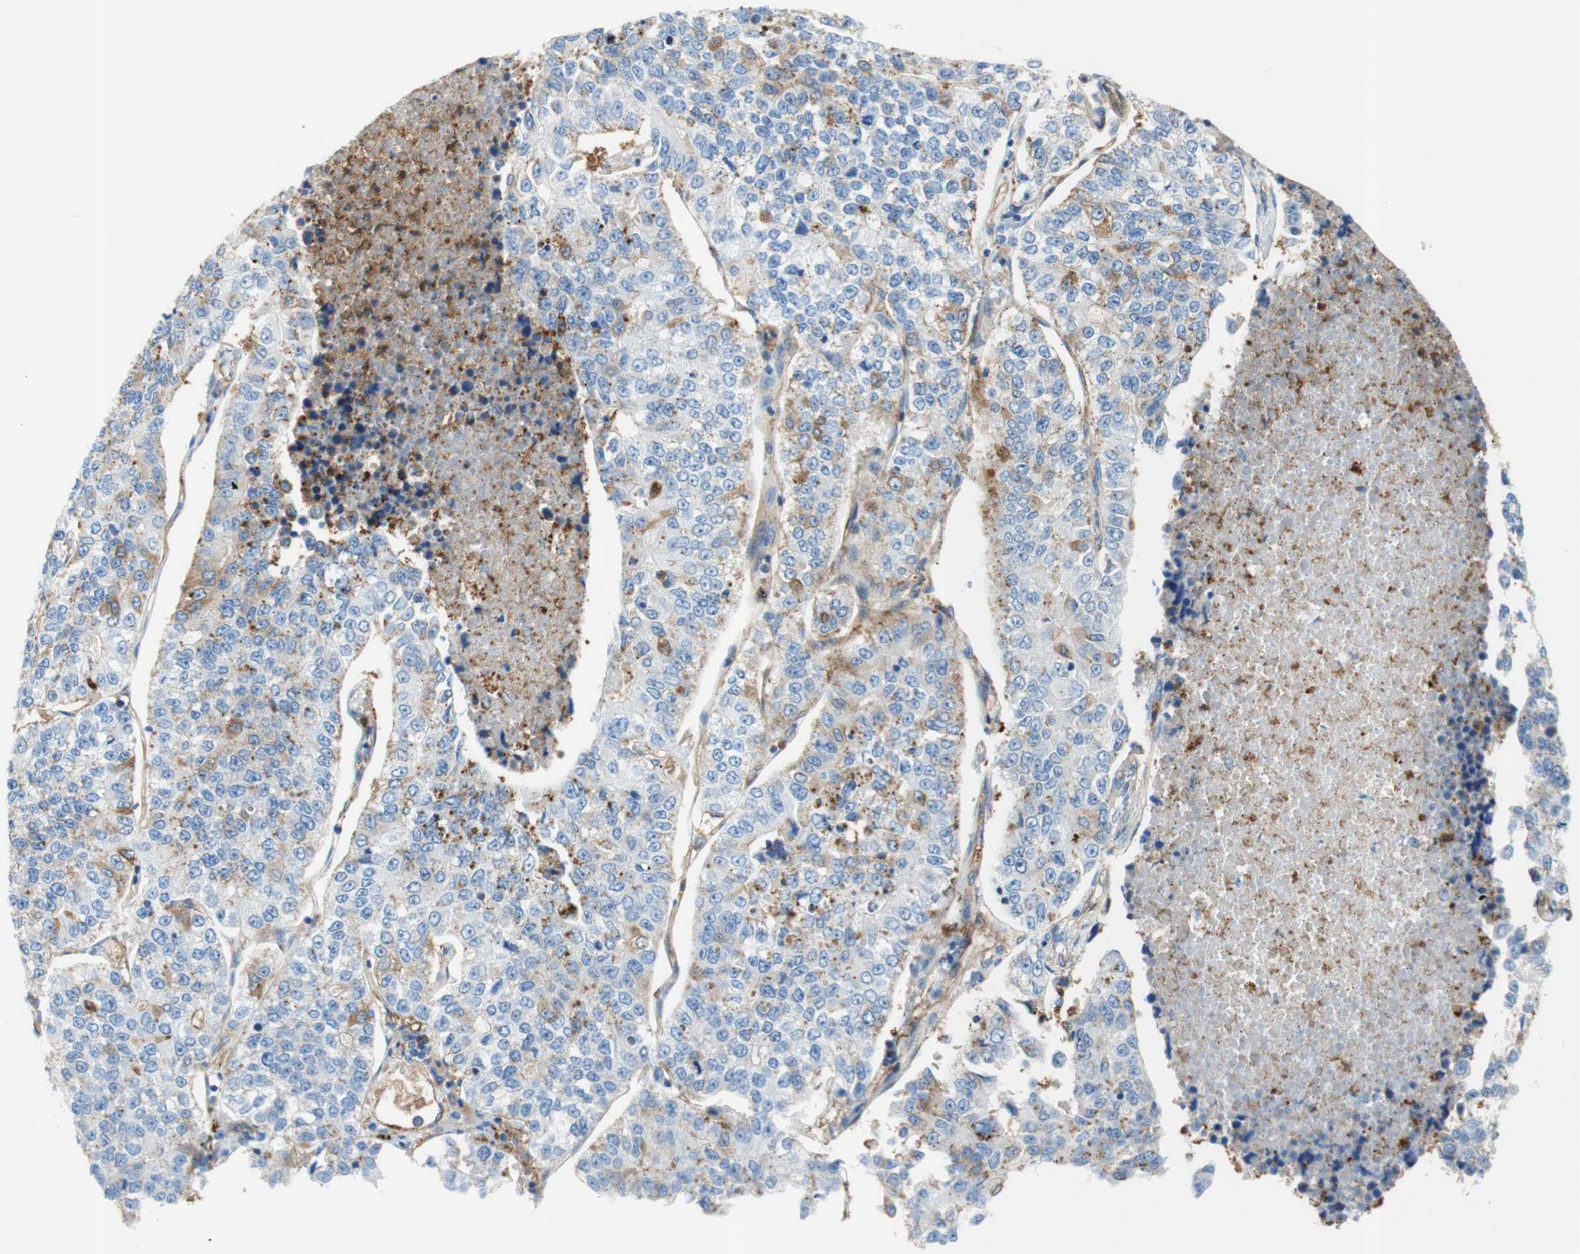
{"staining": {"intensity": "weak", "quantity": "<25%", "location": "cytoplasmic/membranous"}, "tissue": "lung cancer", "cell_type": "Tumor cells", "image_type": "cancer", "snomed": [{"axis": "morphology", "description": "Adenocarcinoma, NOS"}, {"axis": "topography", "description": "Lung"}], "caption": "An immunohistochemistry (IHC) photomicrograph of lung cancer is shown. There is no staining in tumor cells of lung cancer.", "gene": "STOM", "patient": {"sex": "male", "age": 49}}